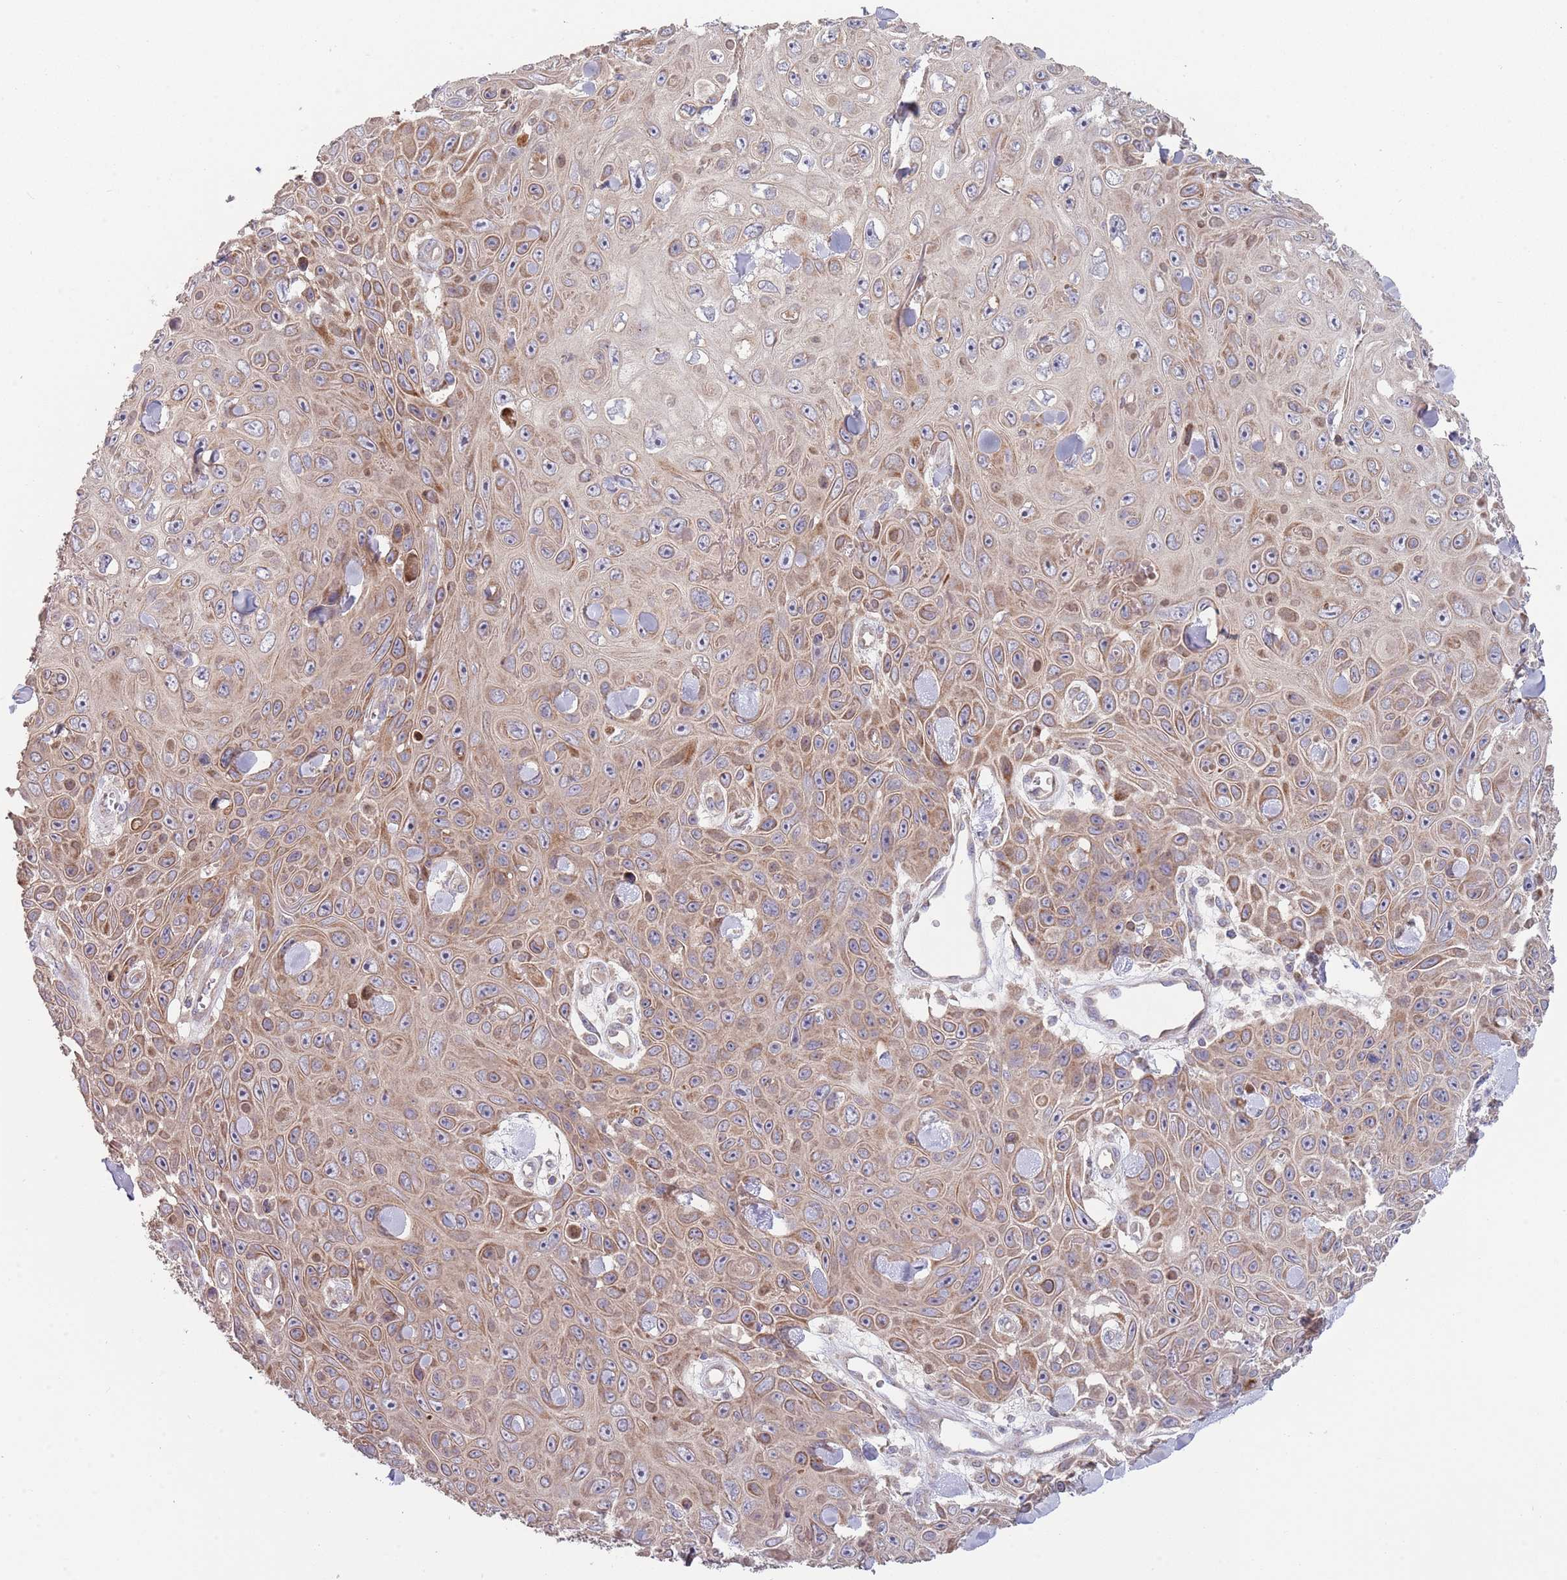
{"staining": {"intensity": "moderate", "quantity": "25%-75%", "location": "cytoplasmic/membranous"}, "tissue": "skin cancer", "cell_type": "Tumor cells", "image_type": "cancer", "snomed": [{"axis": "morphology", "description": "Squamous cell carcinoma, NOS"}, {"axis": "topography", "description": "Skin"}], "caption": "Protein analysis of skin cancer tissue exhibits moderate cytoplasmic/membranous staining in about 25%-75% of tumor cells. (DAB IHC, brown staining for protein, blue staining for nuclei).", "gene": "ABCC10", "patient": {"sex": "male", "age": 82}}